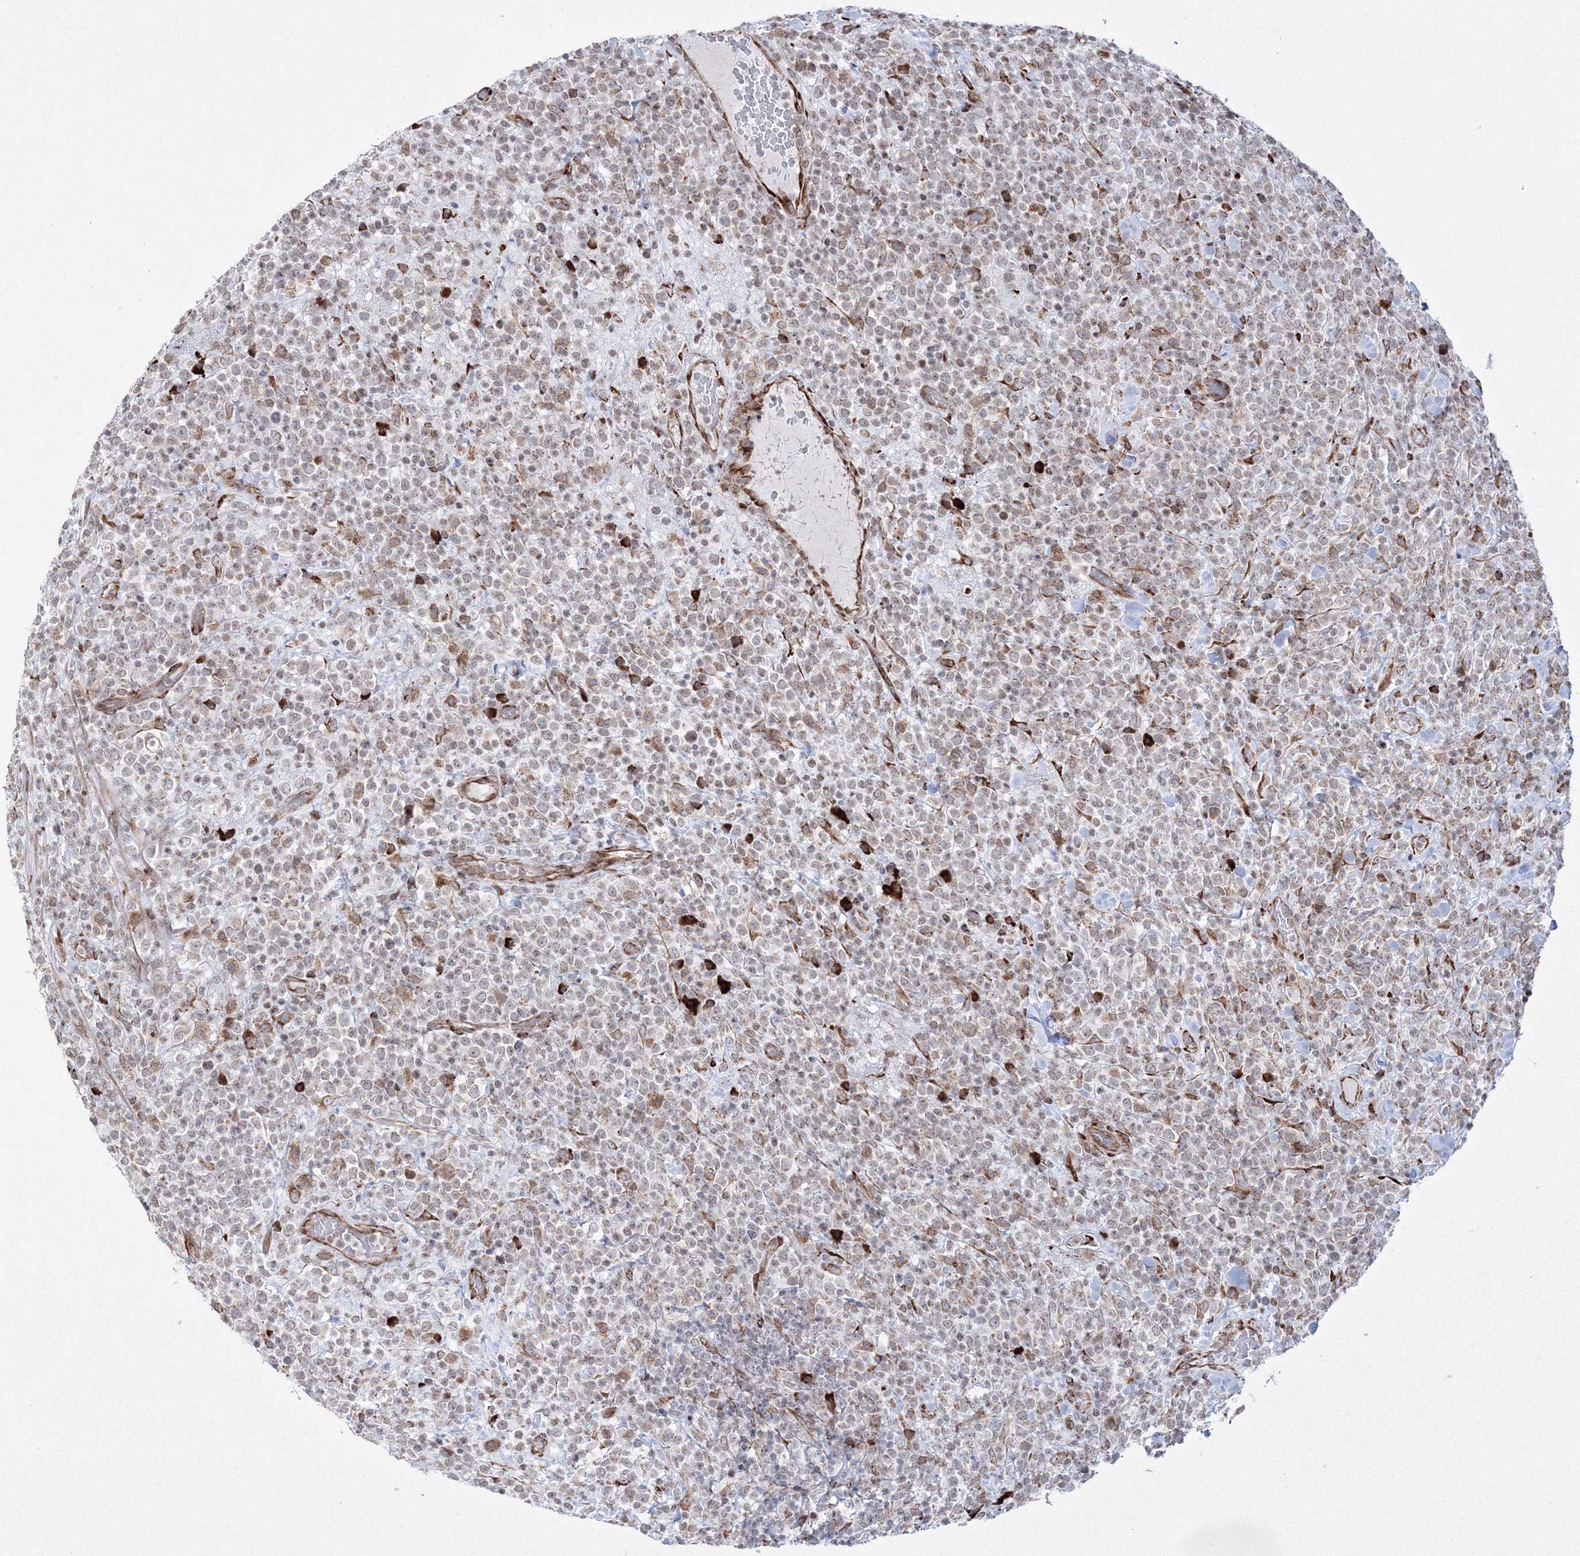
{"staining": {"intensity": "moderate", "quantity": "<25%", "location": "cytoplasmic/membranous"}, "tissue": "lymphoma", "cell_type": "Tumor cells", "image_type": "cancer", "snomed": [{"axis": "morphology", "description": "Malignant lymphoma, non-Hodgkin's type, High grade"}, {"axis": "topography", "description": "Colon"}], "caption": "Brown immunohistochemical staining in high-grade malignant lymphoma, non-Hodgkin's type displays moderate cytoplasmic/membranous staining in approximately <25% of tumor cells.", "gene": "EFCAB12", "patient": {"sex": "female", "age": 53}}